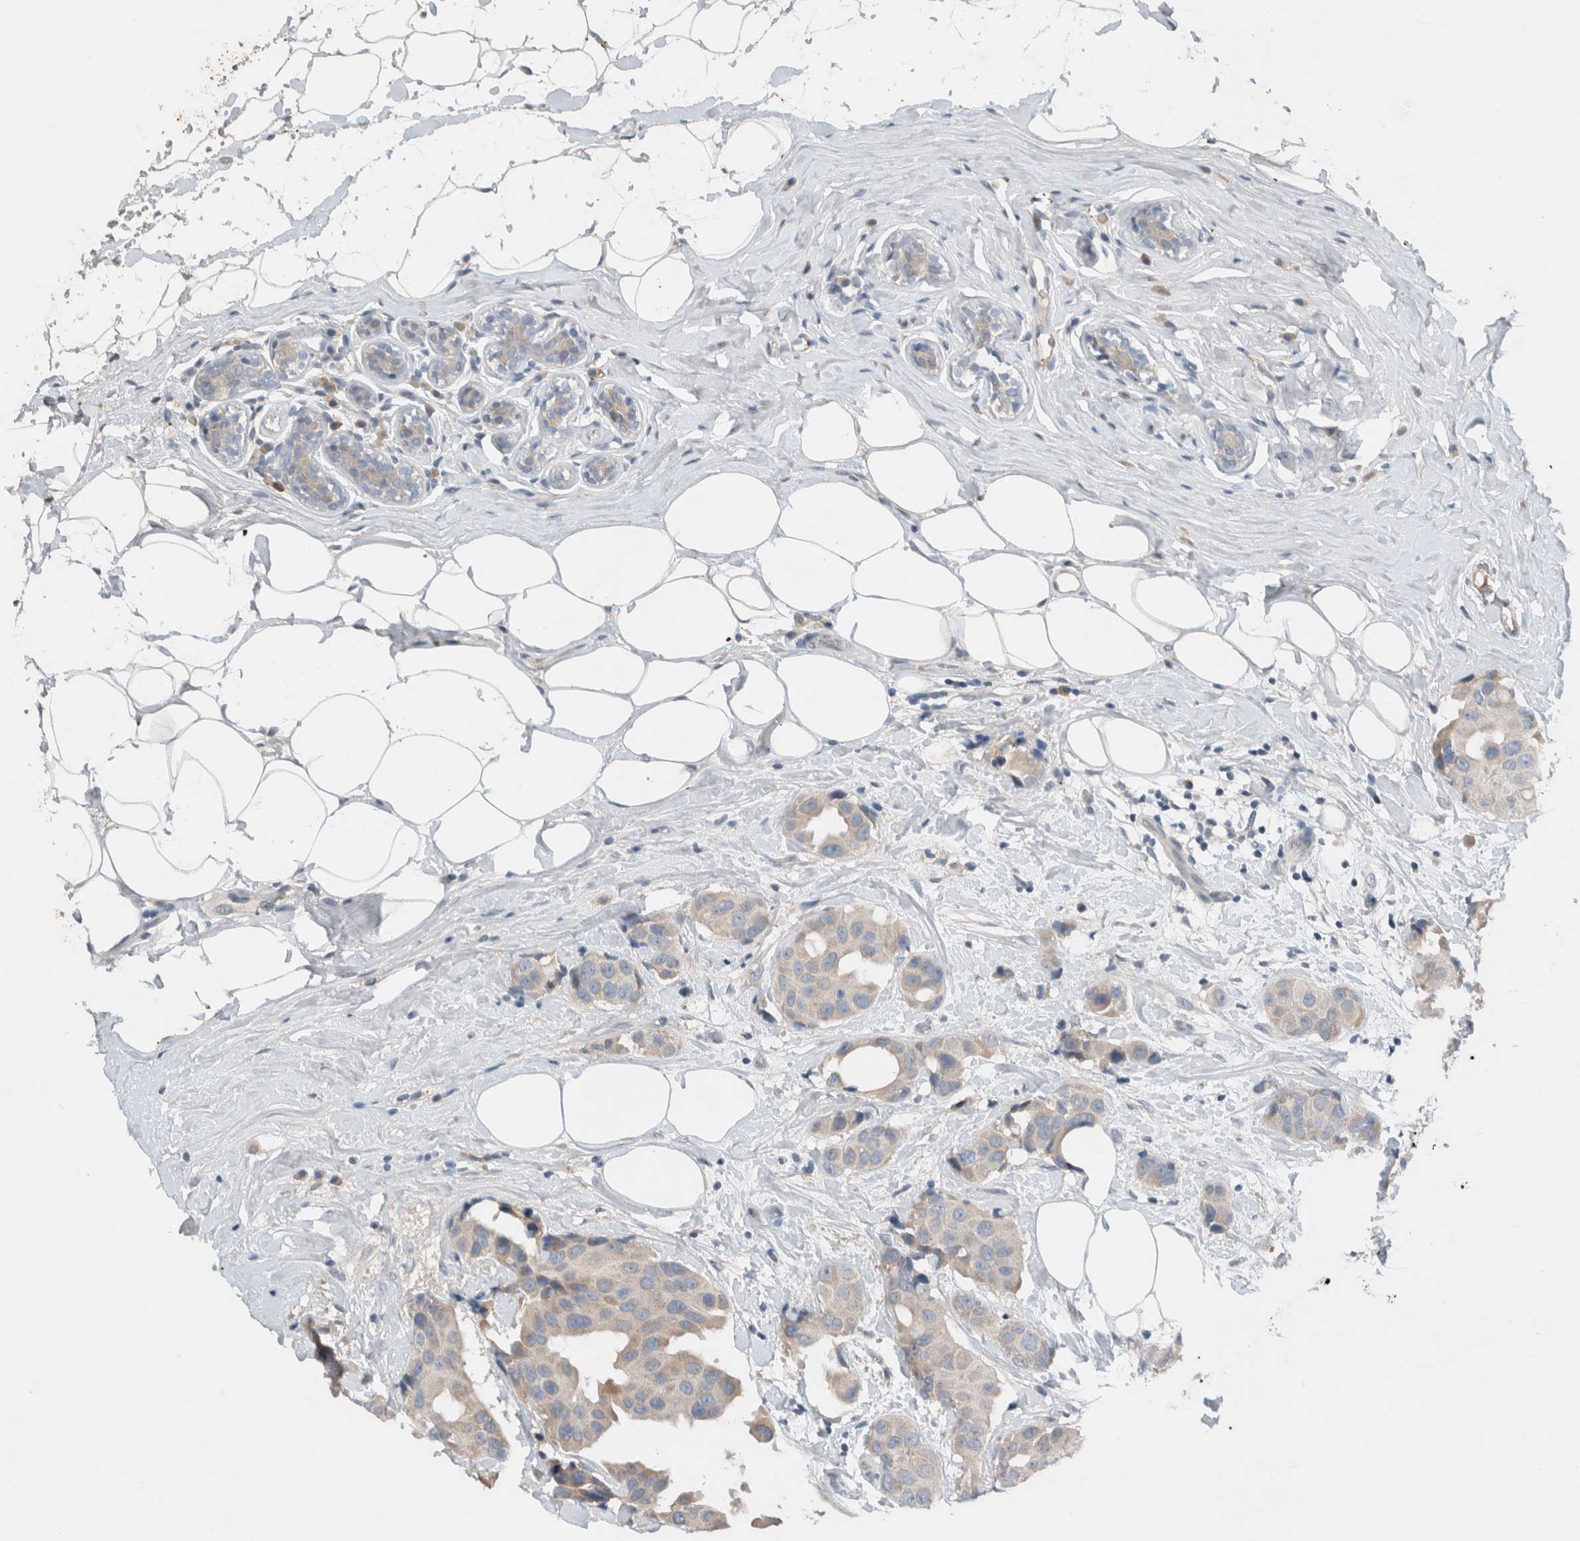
{"staining": {"intensity": "negative", "quantity": "none", "location": "none"}, "tissue": "breast cancer", "cell_type": "Tumor cells", "image_type": "cancer", "snomed": [{"axis": "morphology", "description": "Normal tissue, NOS"}, {"axis": "morphology", "description": "Duct carcinoma"}, {"axis": "topography", "description": "Breast"}], "caption": "Tumor cells are negative for brown protein staining in breast infiltrating ductal carcinoma. Brightfield microscopy of immunohistochemistry stained with DAB (brown) and hematoxylin (blue), captured at high magnification.", "gene": "UGCG", "patient": {"sex": "female", "age": 39}}